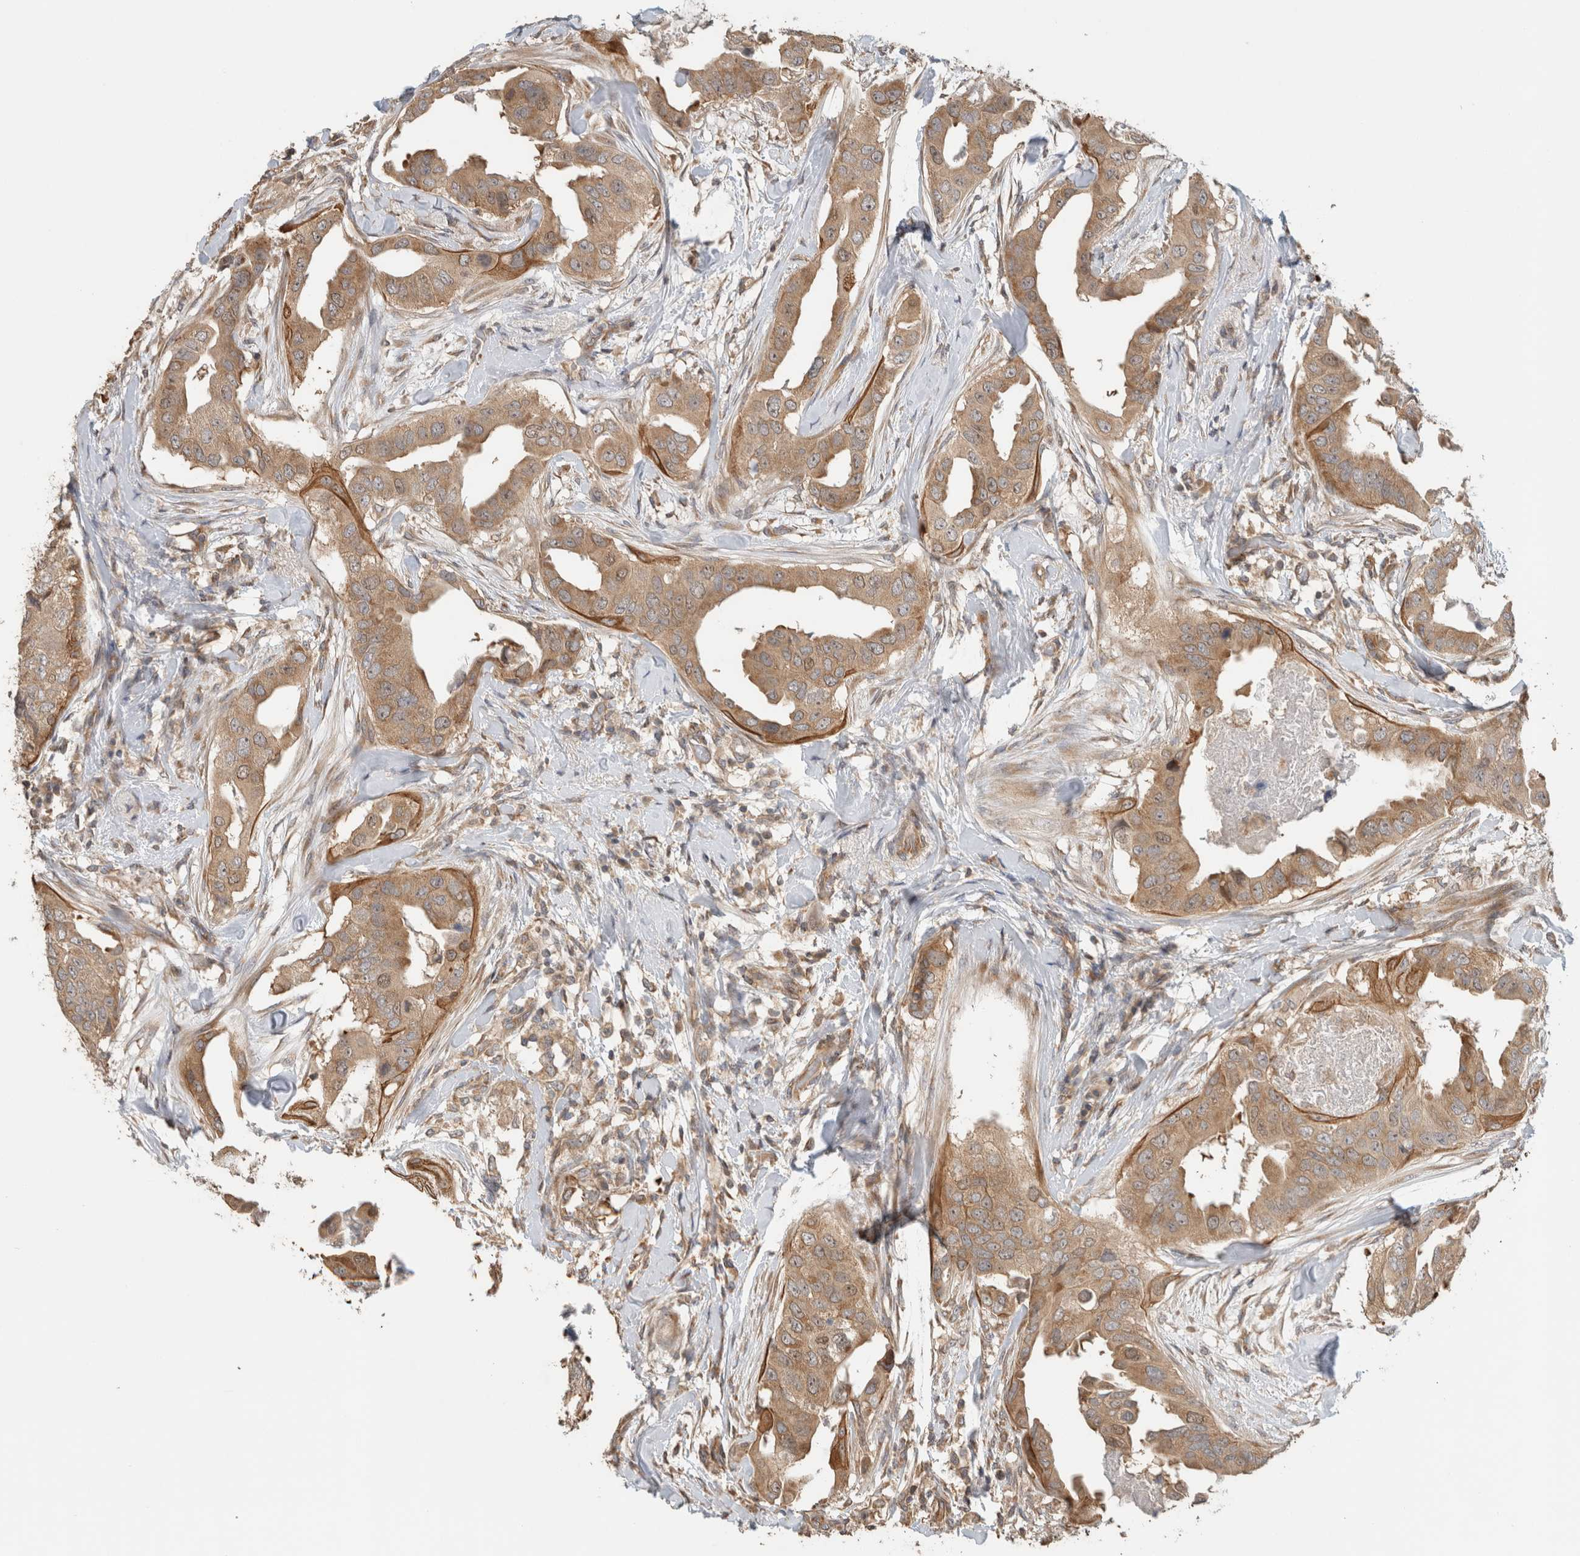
{"staining": {"intensity": "moderate", "quantity": ">75%", "location": "cytoplasmic/membranous"}, "tissue": "breast cancer", "cell_type": "Tumor cells", "image_type": "cancer", "snomed": [{"axis": "morphology", "description": "Duct carcinoma"}, {"axis": "topography", "description": "Breast"}], "caption": "High-power microscopy captured an IHC micrograph of breast cancer, revealing moderate cytoplasmic/membranous staining in approximately >75% of tumor cells. (brown staining indicates protein expression, while blue staining denotes nuclei).", "gene": "PUM1", "patient": {"sex": "female", "age": 40}}